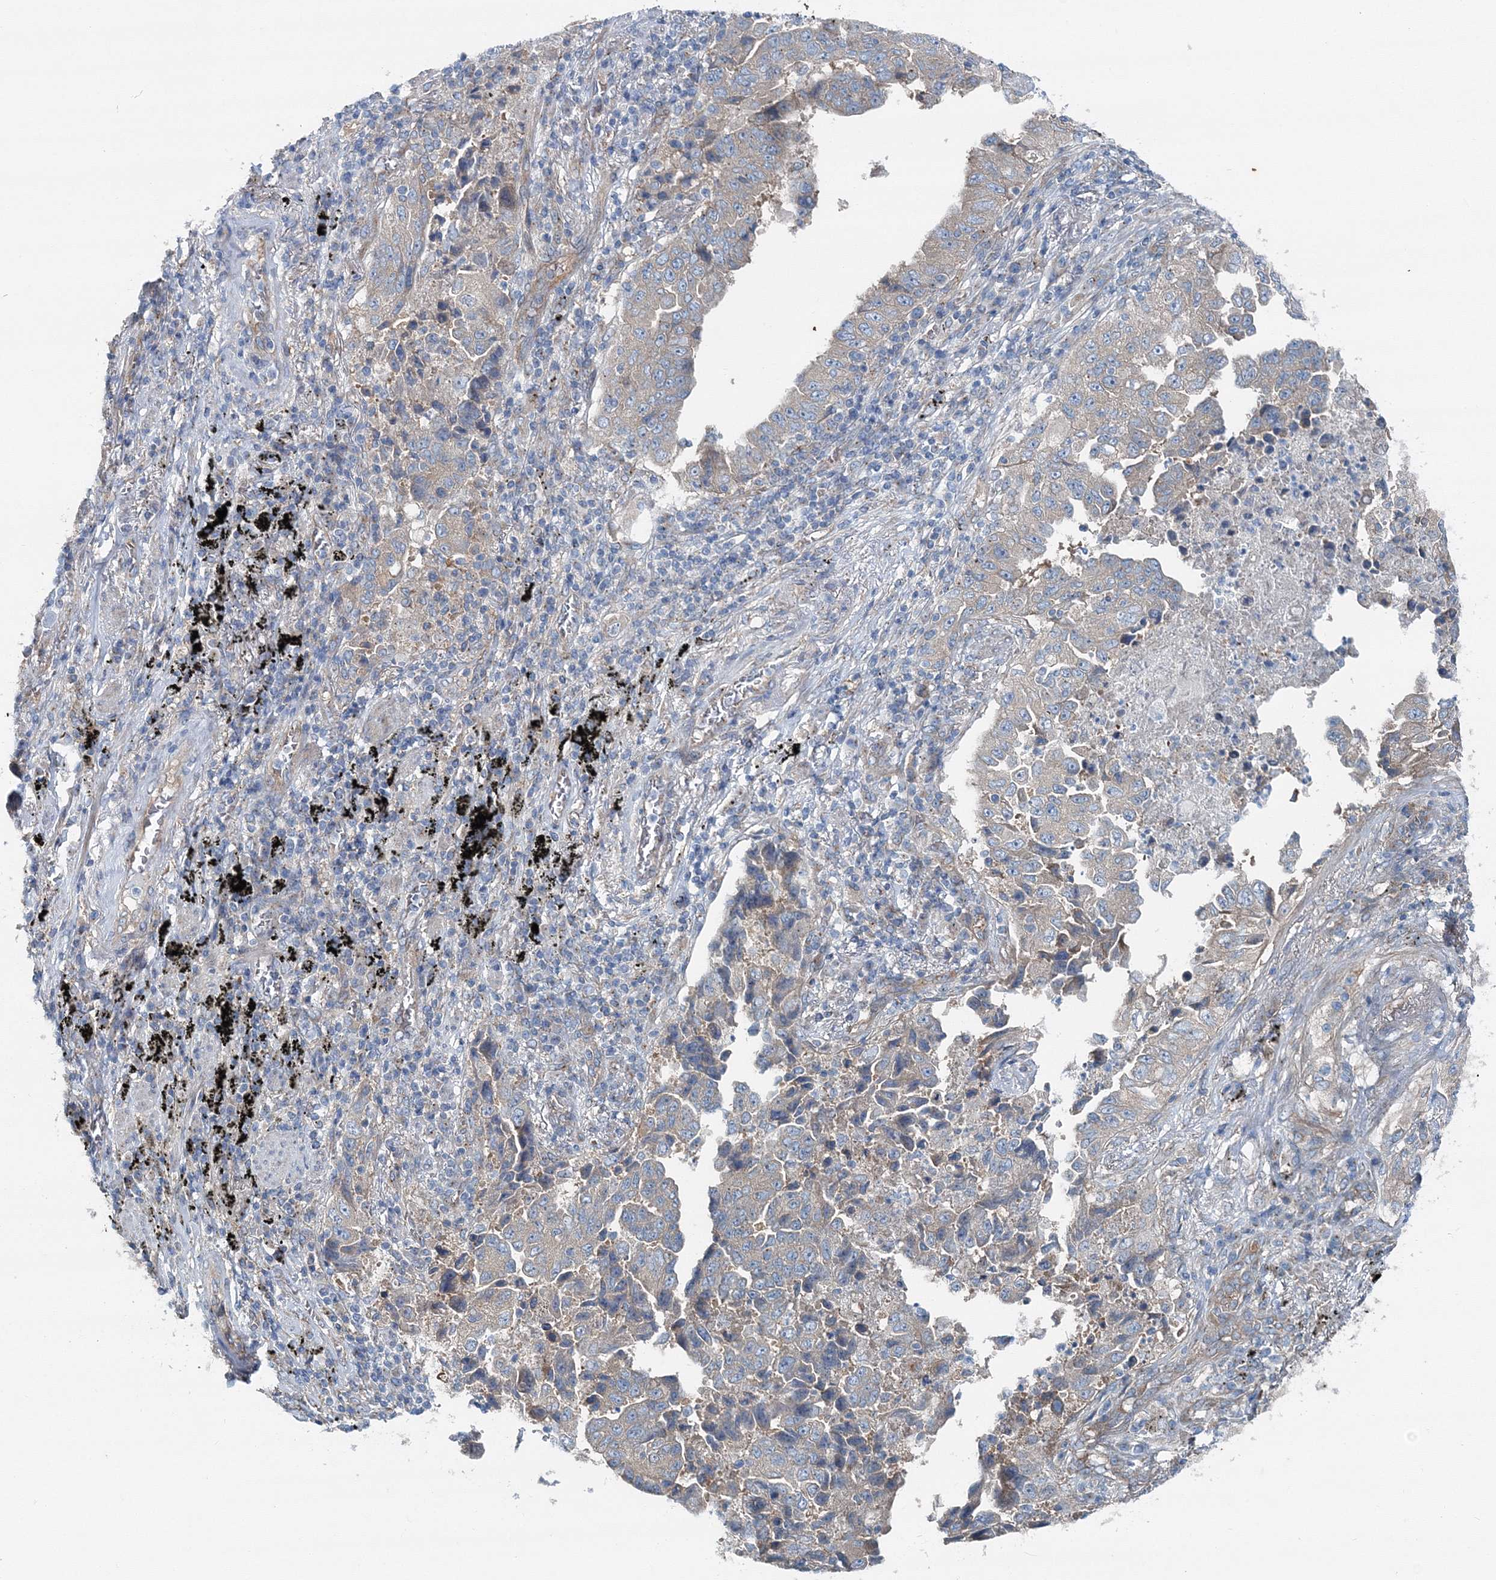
{"staining": {"intensity": "weak", "quantity": ">75%", "location": "cytoplasmic/membranous"}, "tissue": "lung cancer", "cell_type": "Tumor cells", "image_type": "cancer", "snomed": [{"axis": "morphology", "description": "Adenocarcinoma, NOS"}, {"axis": "topography", "description": "Lung"}], "caption": "This is a micrograph of IHC staining of lung cancer, which shows weak staining in the cytoplasmic/membranous of tumor cells.", "gene": "MPHOSPH9", "patient": {"sex": "female", "age": 51}}